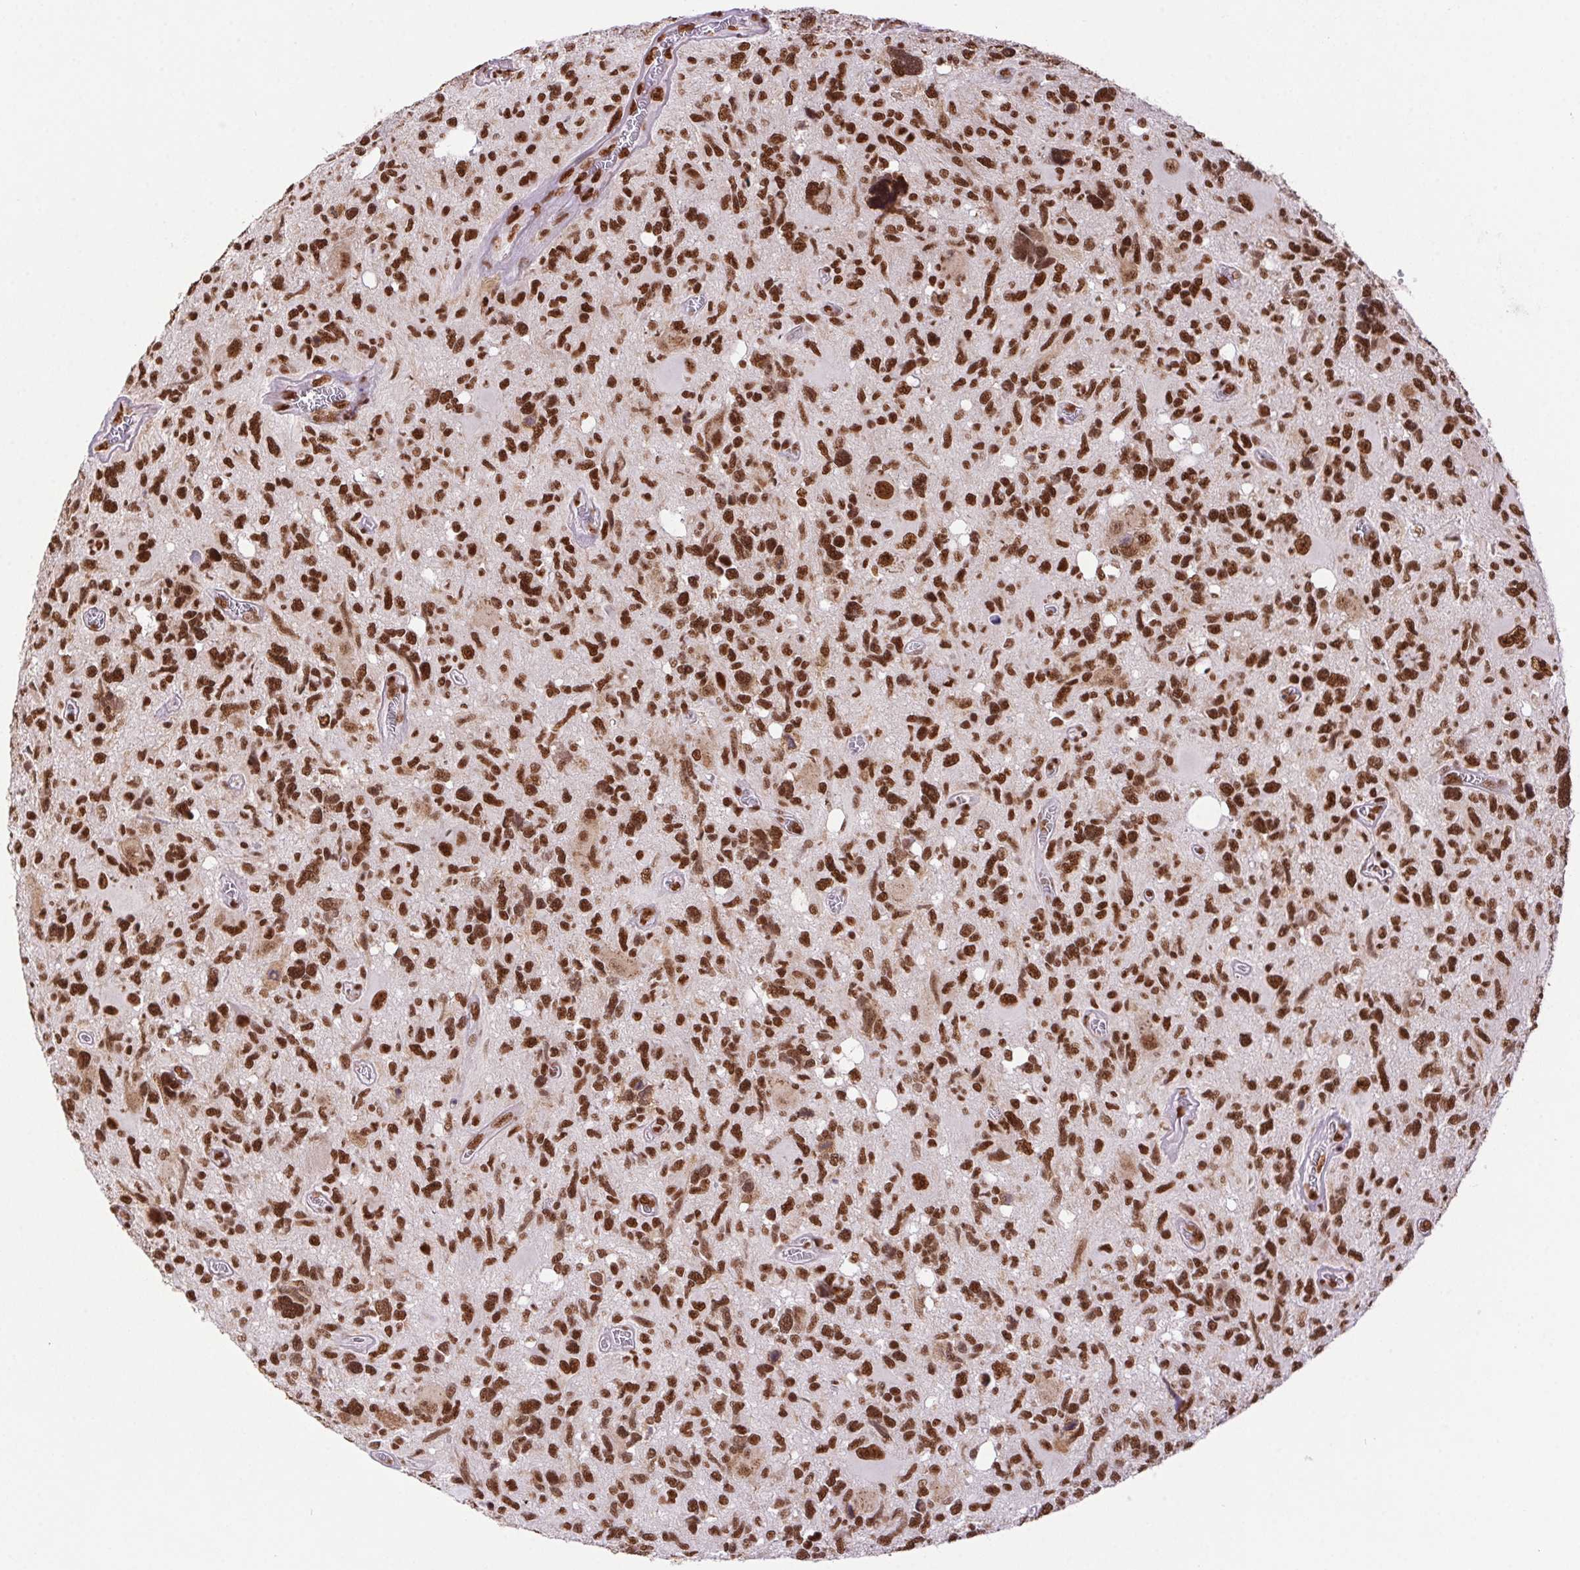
{"staining": {"intensity": "strong", "quantity": ">75%", "location": "nuclear"}, "tissue": "glioma", "cell_type": "Tumor cells", "image_type": "cancer", "snomed": [{"axis": "morphology", "description": "Glioma, malignant, High grade"}, {"axis": "topography", "description": "Brain"}], "caption": "Immunohistochemistry micrograph of neoplastic tissue: high-grade glioma (malignant) stained using immunohistochemistry demonstrates high levels of strong protein expression localized specifically in the nuclear of tumor cells, appearing as a nuclear brown color.", "gene": "ZNF207", "patient": {"sex": "male", "age": 49}}